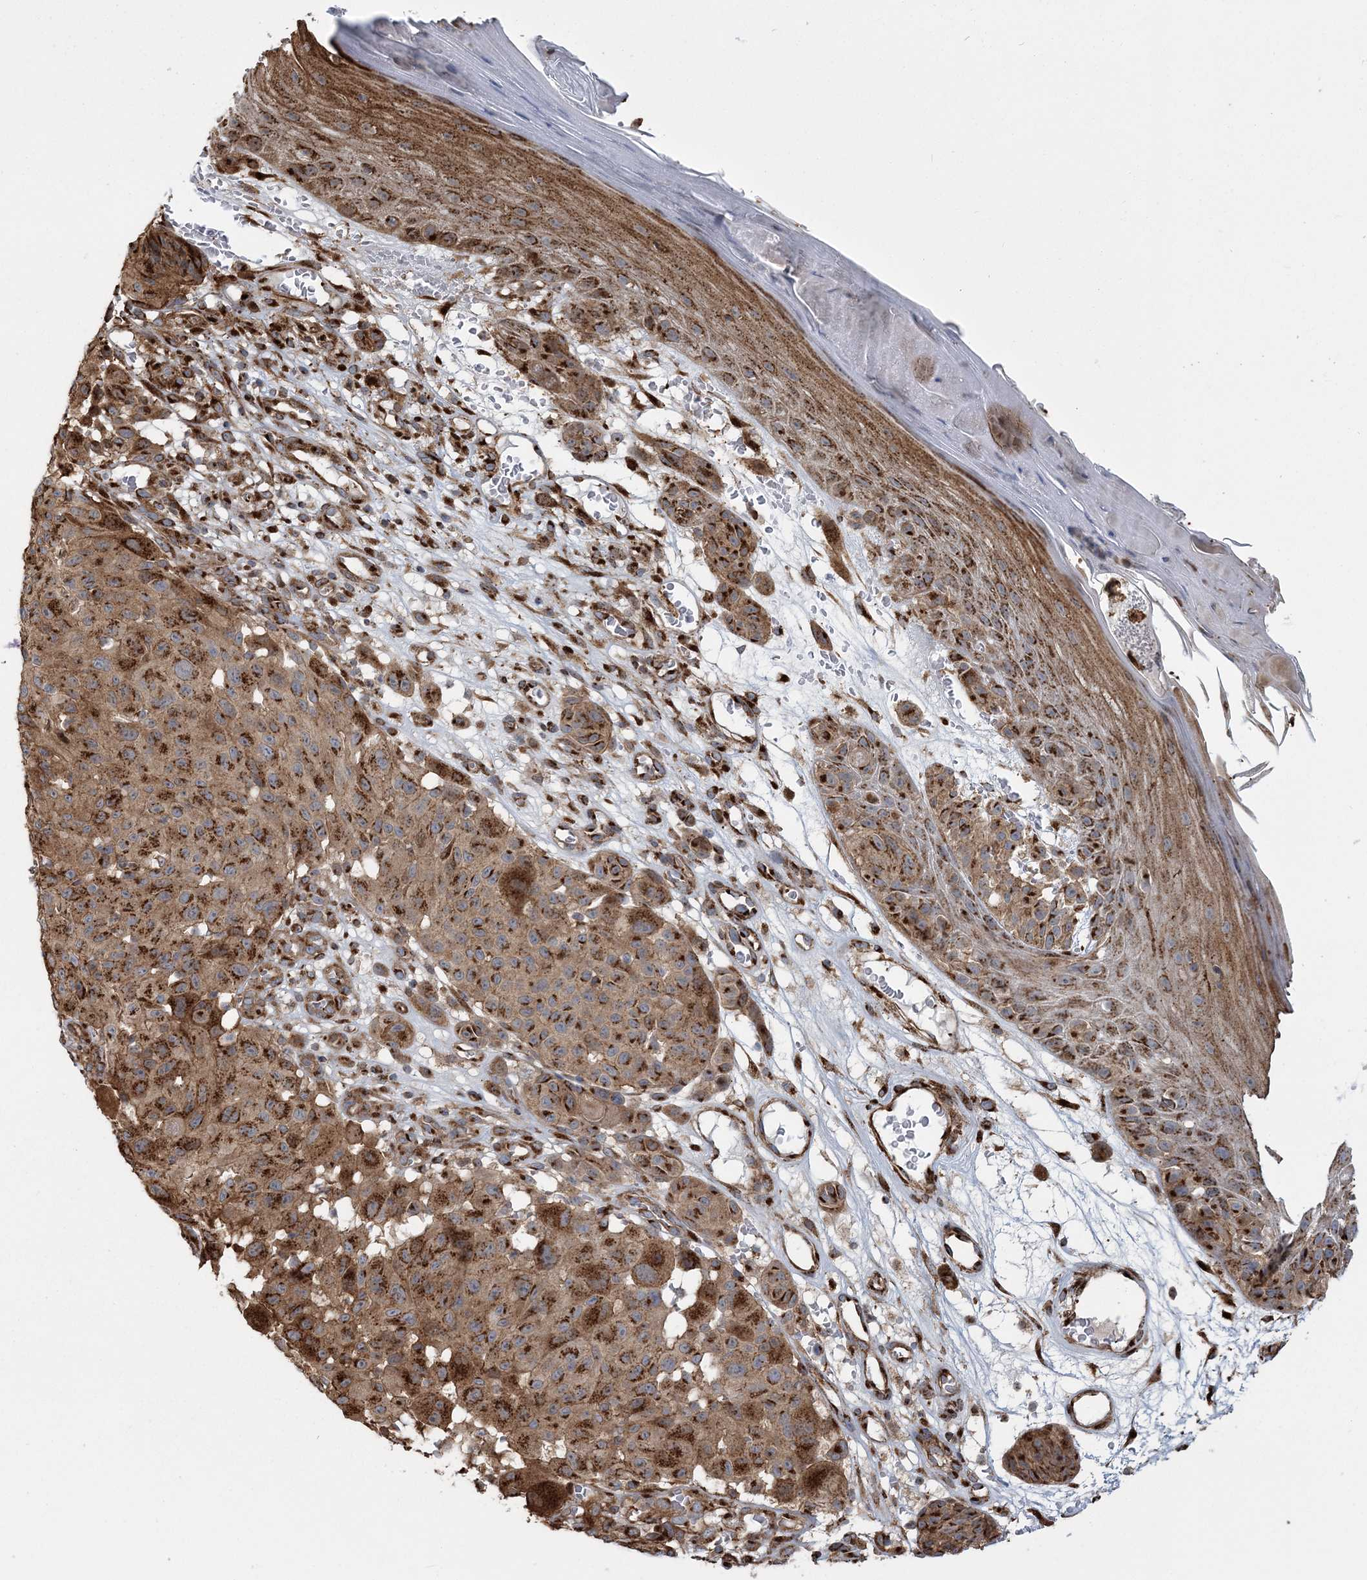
{"staining": {"intensity": "moderate", "quantity": ">75%", "location": "cytoplasmic/membranous"}, "tissue": "melanoma", "cell_type": "Tumor cells", "image_type": "cancer", "snomed": [{"axis": "morphology", "description": "Malignant melanoma, NOS"}, {"axis": "topography", "description": "Skin"}], "caption": "Protein analysis of melanoma tissue demonstrates moderate cytoplasmic/membranous positivity in approximately >75% of tumor cells. The protein of interest is shown in brown color, while the nuclei are stained blue.", "gene": "TRAF3IP2", "patient": {"sex": "male", "age": 83}}